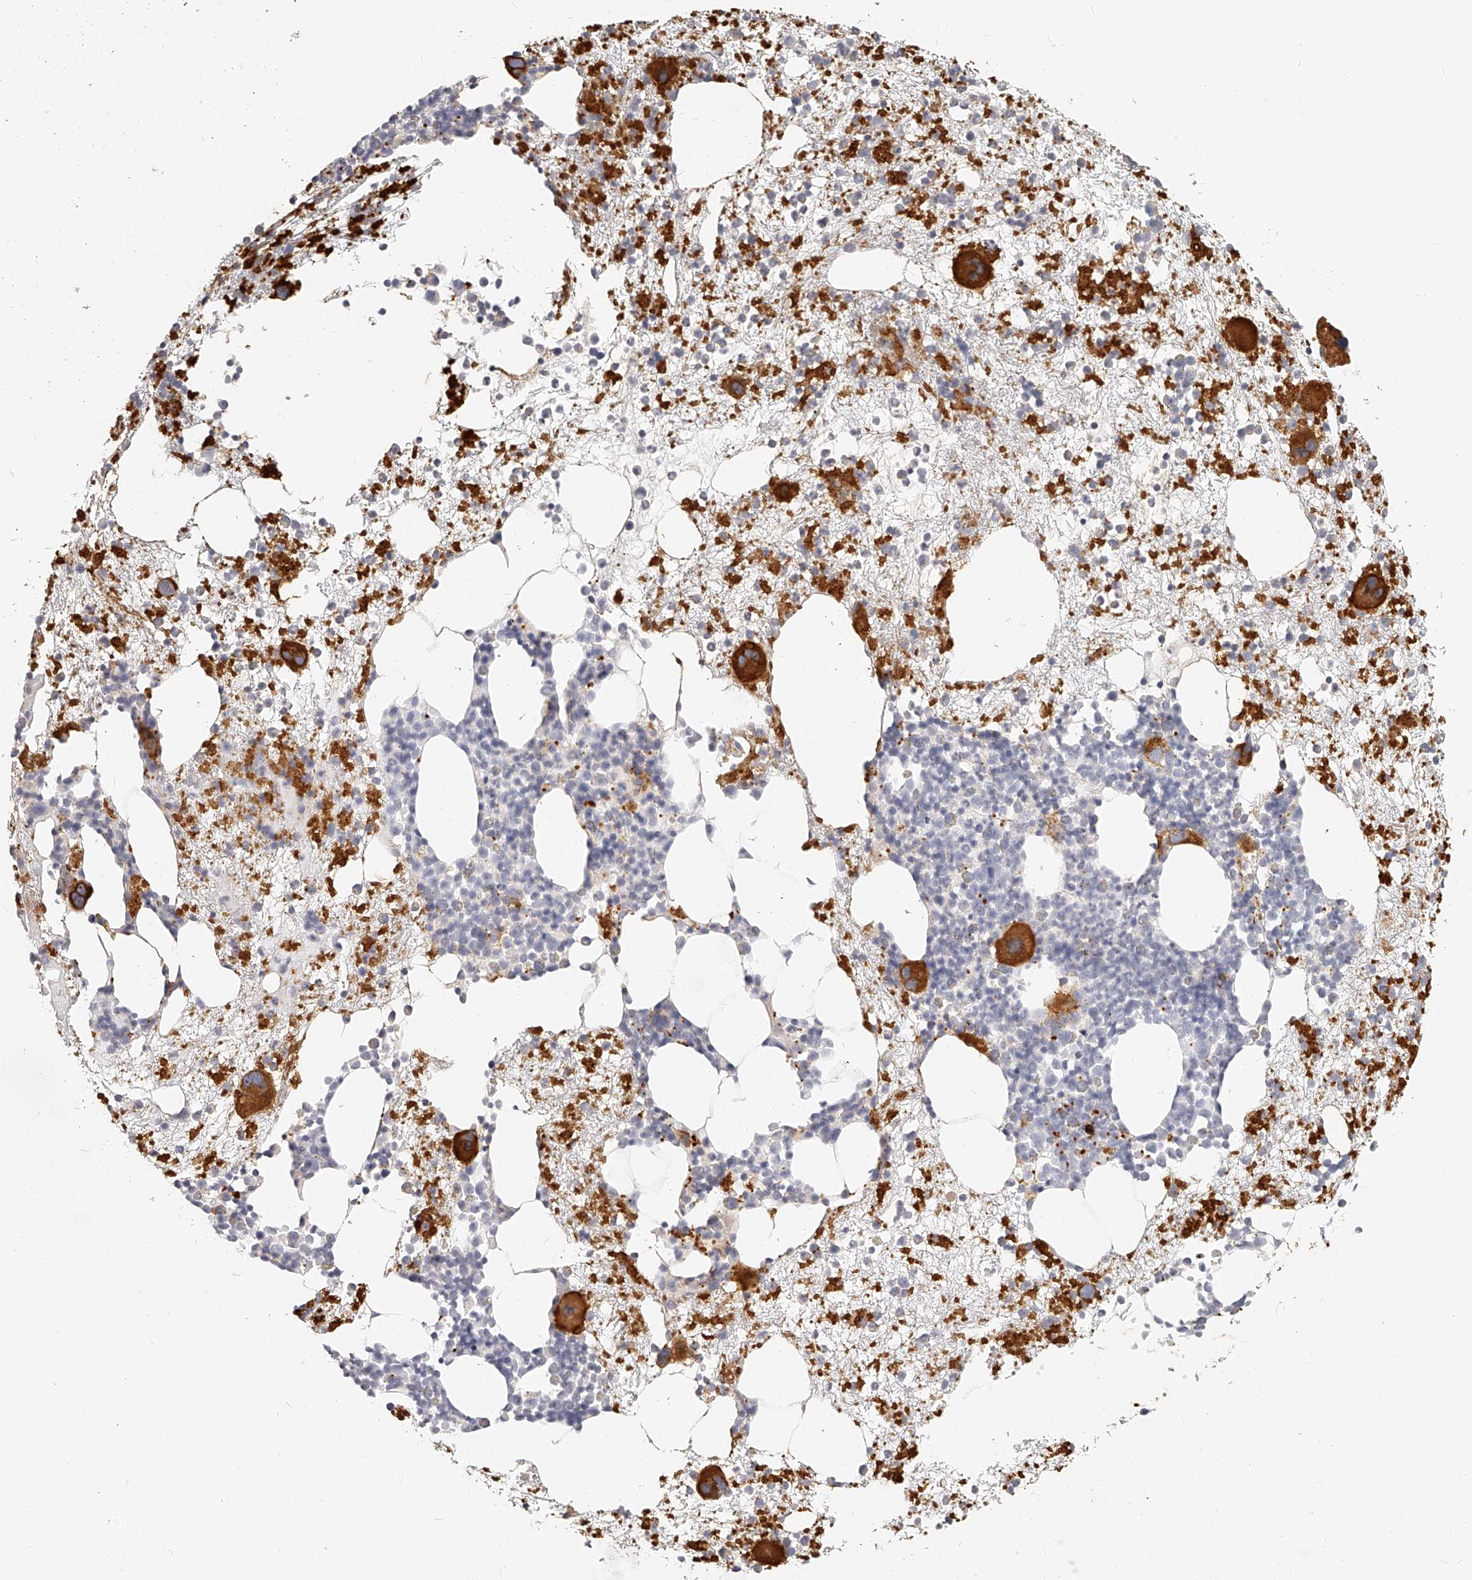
{"staining": {"intensity": "strong", "quantity": "25%-75%", "location": "cytoplasmic/membranous"}, "tissue": "bone marrow", "cell_type": "Hematopoietic cells", "image_type": "normal", "snomed": [{"axis": "morphology", "description": "Normal tissue, NOS"}, {"axis": "topography", "description": "Bone marrow"}], "caption": "Immunohistochemistry (DAB) staining of unremarkable bone marrow displays strong cytoplasmic/membranous protein expression in approximately 25%-75% of hematopoietic cells.", "gene": "ITGB3", "patient": {"sex": "male", "age": 54}}